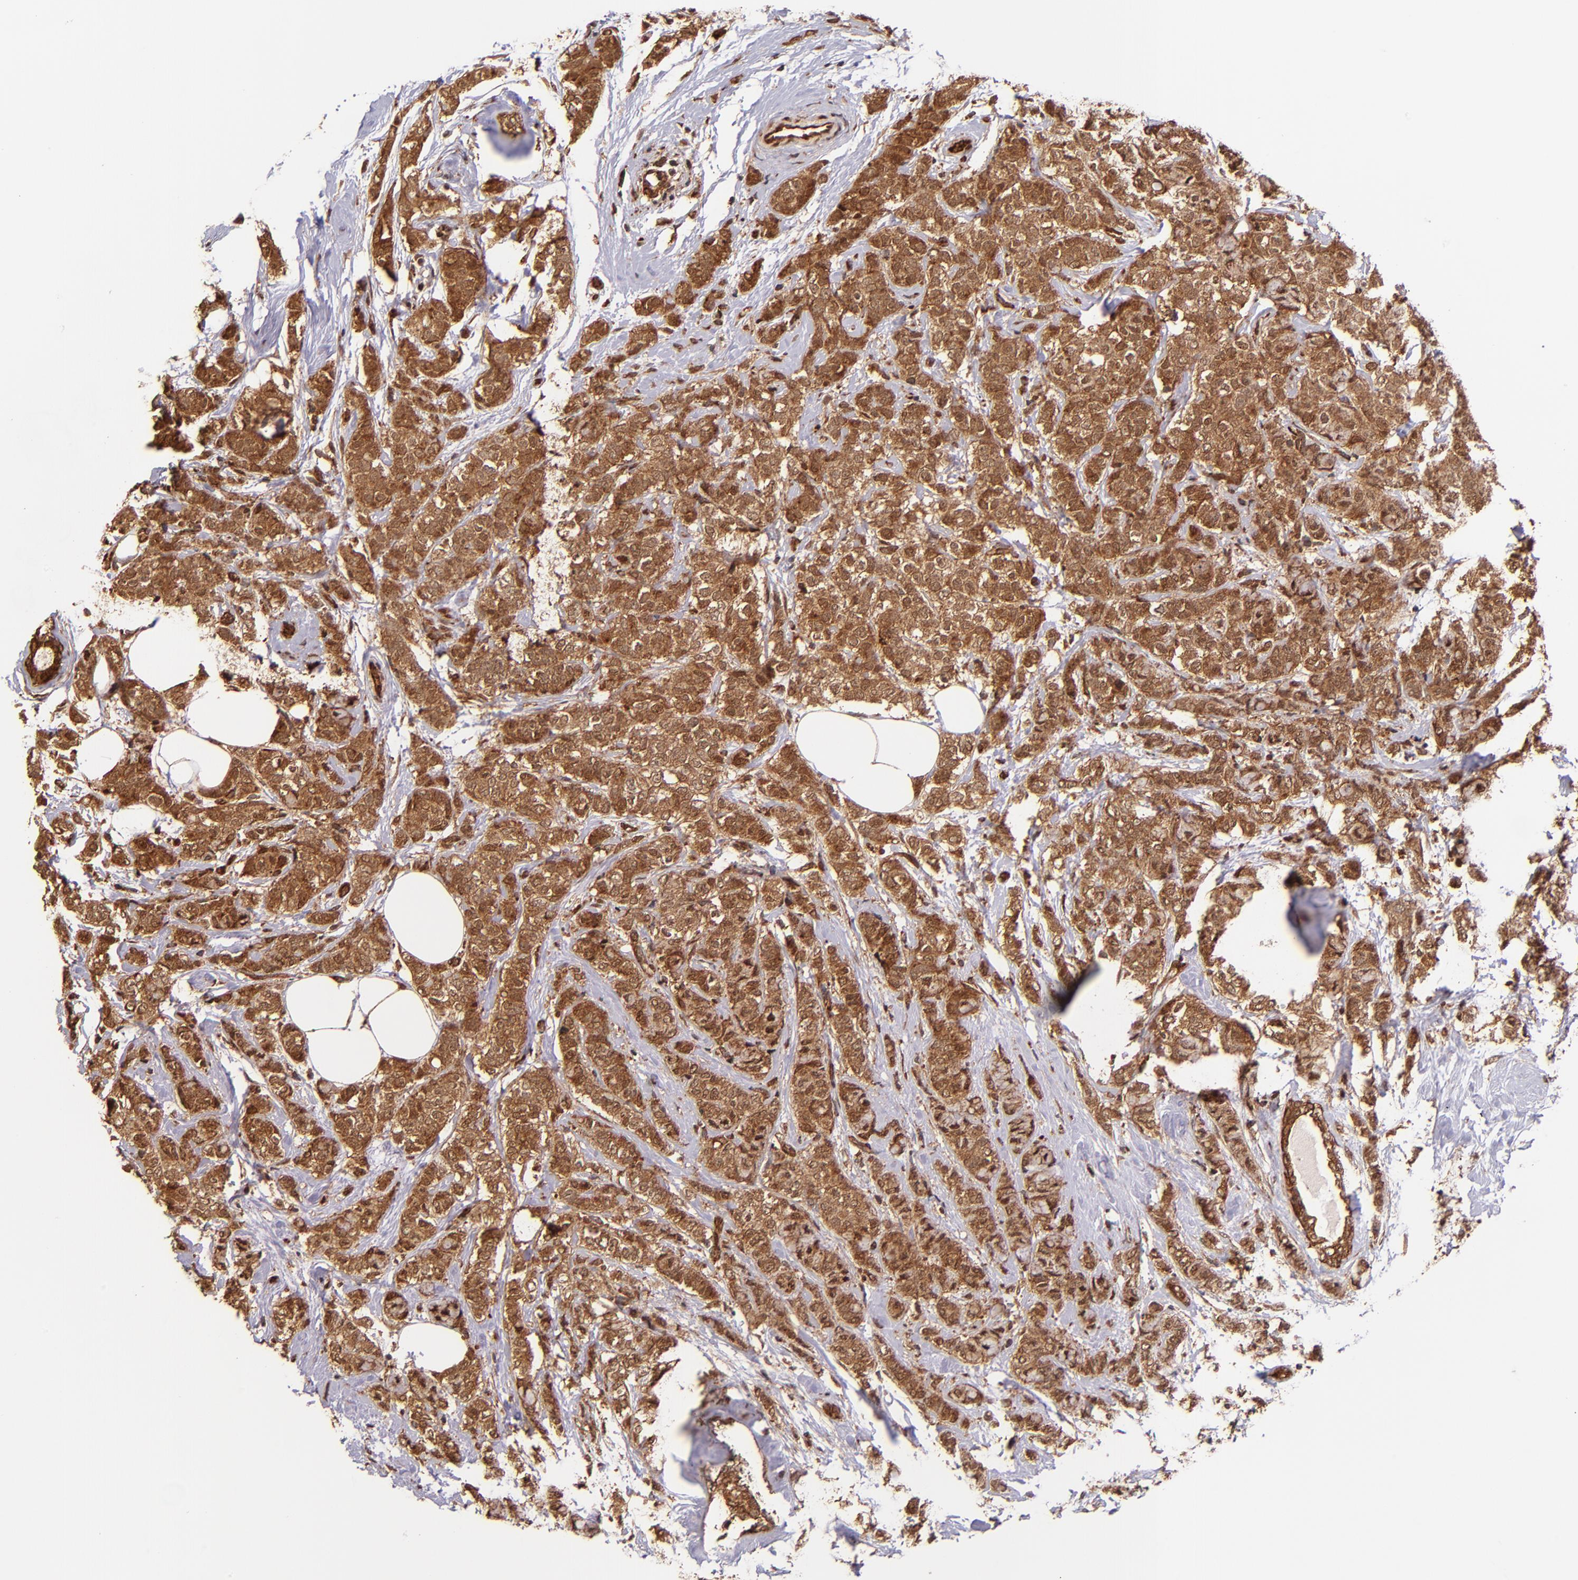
{"staining": {"intensity": "strong", "quantity": ">75%", "location": "cytoplasmic/membranous"}, "tissue": "breast cancer", "cell_type": "Tumor cells", "image_type": "cancer", "snomed": [{"axis": "morphology", "description": "Lobular carcinoma"}, {"axis": "topography", "description": "Breast"}], "caption": "IHC photomicrograph of neoplastic tissue: human breast lobular carcinoma stained using immunohistochemistry (IHC) displays high levels of strong protein expression localized specifically in the cytoplasmic/membranous of tumor cells, appearing as a cytoplasmic/membranous brown color.", "gene": "STX8", "patient": {"sex": "female", "age": 60}}